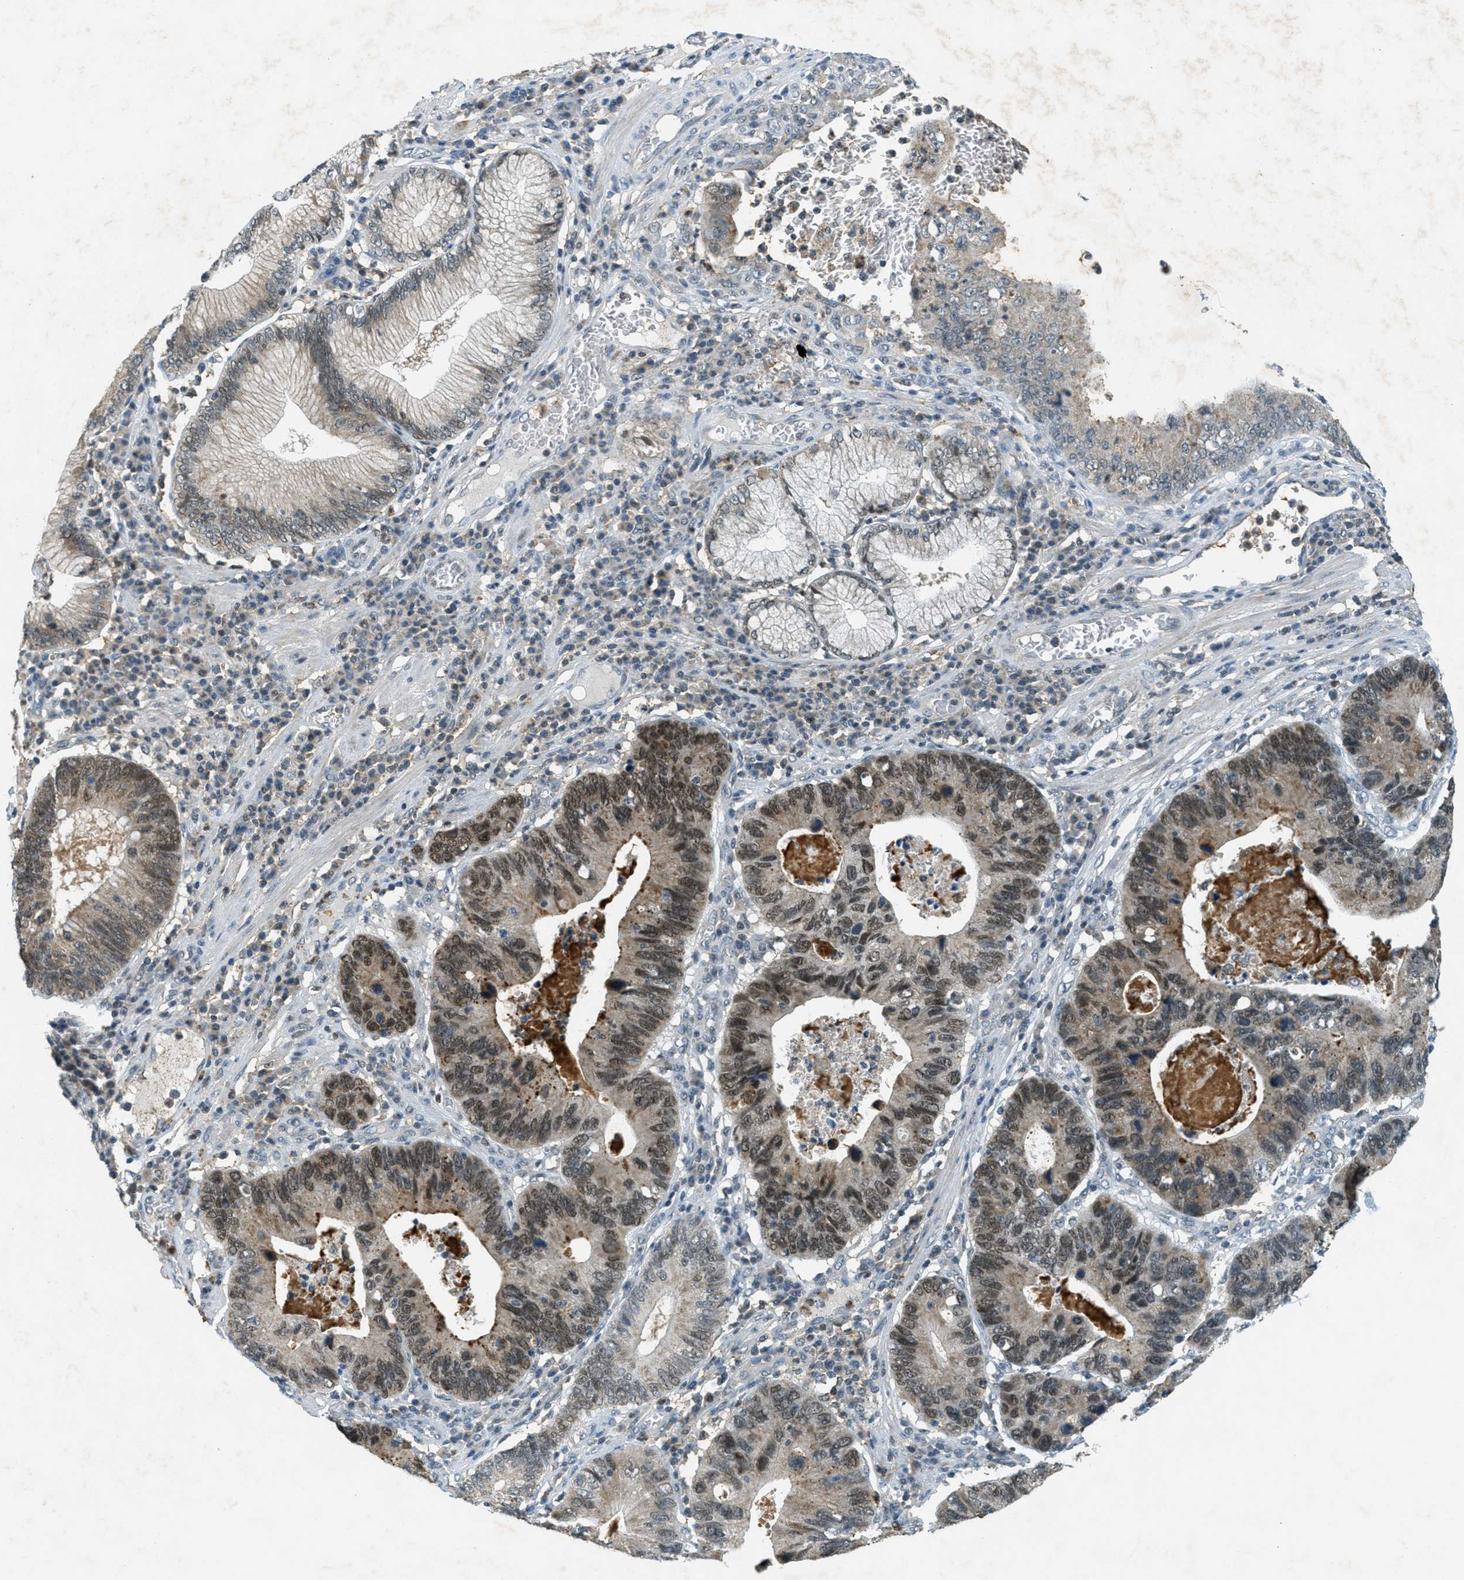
{"staining": {"intensity": "moderate", "quantity": ">75%", "location": "cytoplasmic/membranous,nuclear"}, "tissue": "stomach cancer", "cell_type": "Tumor cells", "image_type": "cancer", "snomed": [{"axis": "morphology", "description": "Adenocarcinoma, NOS"}, {"axis": "topography", "description": "Stomach"}], "caption": "Immunohistochemistry (IHC) of stomach cancer shows medium levels of moderate cytoplasmic/membranous and nuclear expression in about >75% of tumor cells.", "gene": "TCF20", "patient": {"sex": "male", "age": 59}}